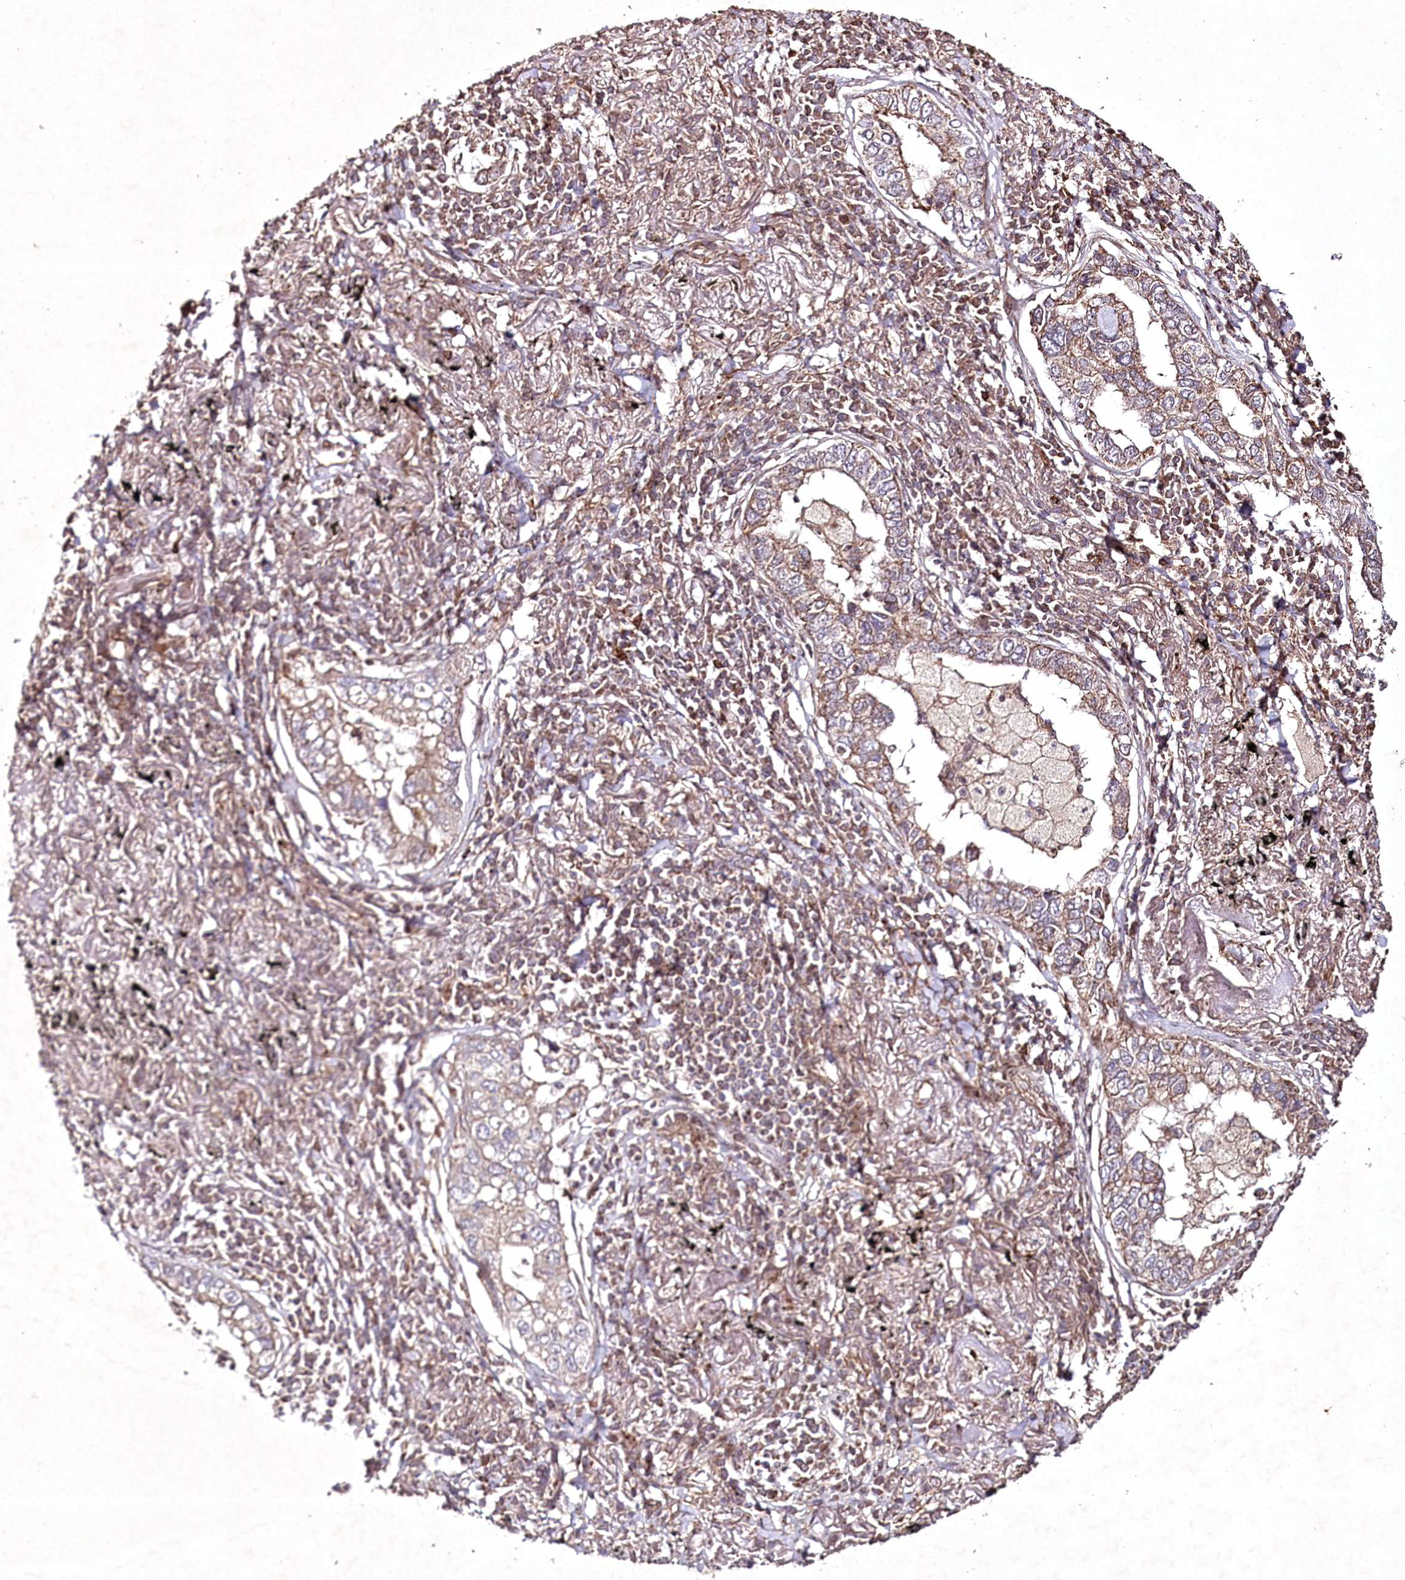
{"staining": {"intensity": "moderate", "quantity": ">75%", "location": "cytoplasmic/membranous"}, "tissue": "lung cancer", "cell_type": "Tumor cells", "image_type": "cancer", "snomed": [{"axis": "morphology", "description": "Adenocarcinoma, NOS"}, {"axis": "topography", "description": "Lung"}], "caption": "Tumor cells demonstrate medium levels of moderate cytoplasmic/membranous staining in approximately >75% of cells in lung cancer (adenocarcinoma).", "gene": "PSTK", "patient": {"sex": "male", "age": 65}}